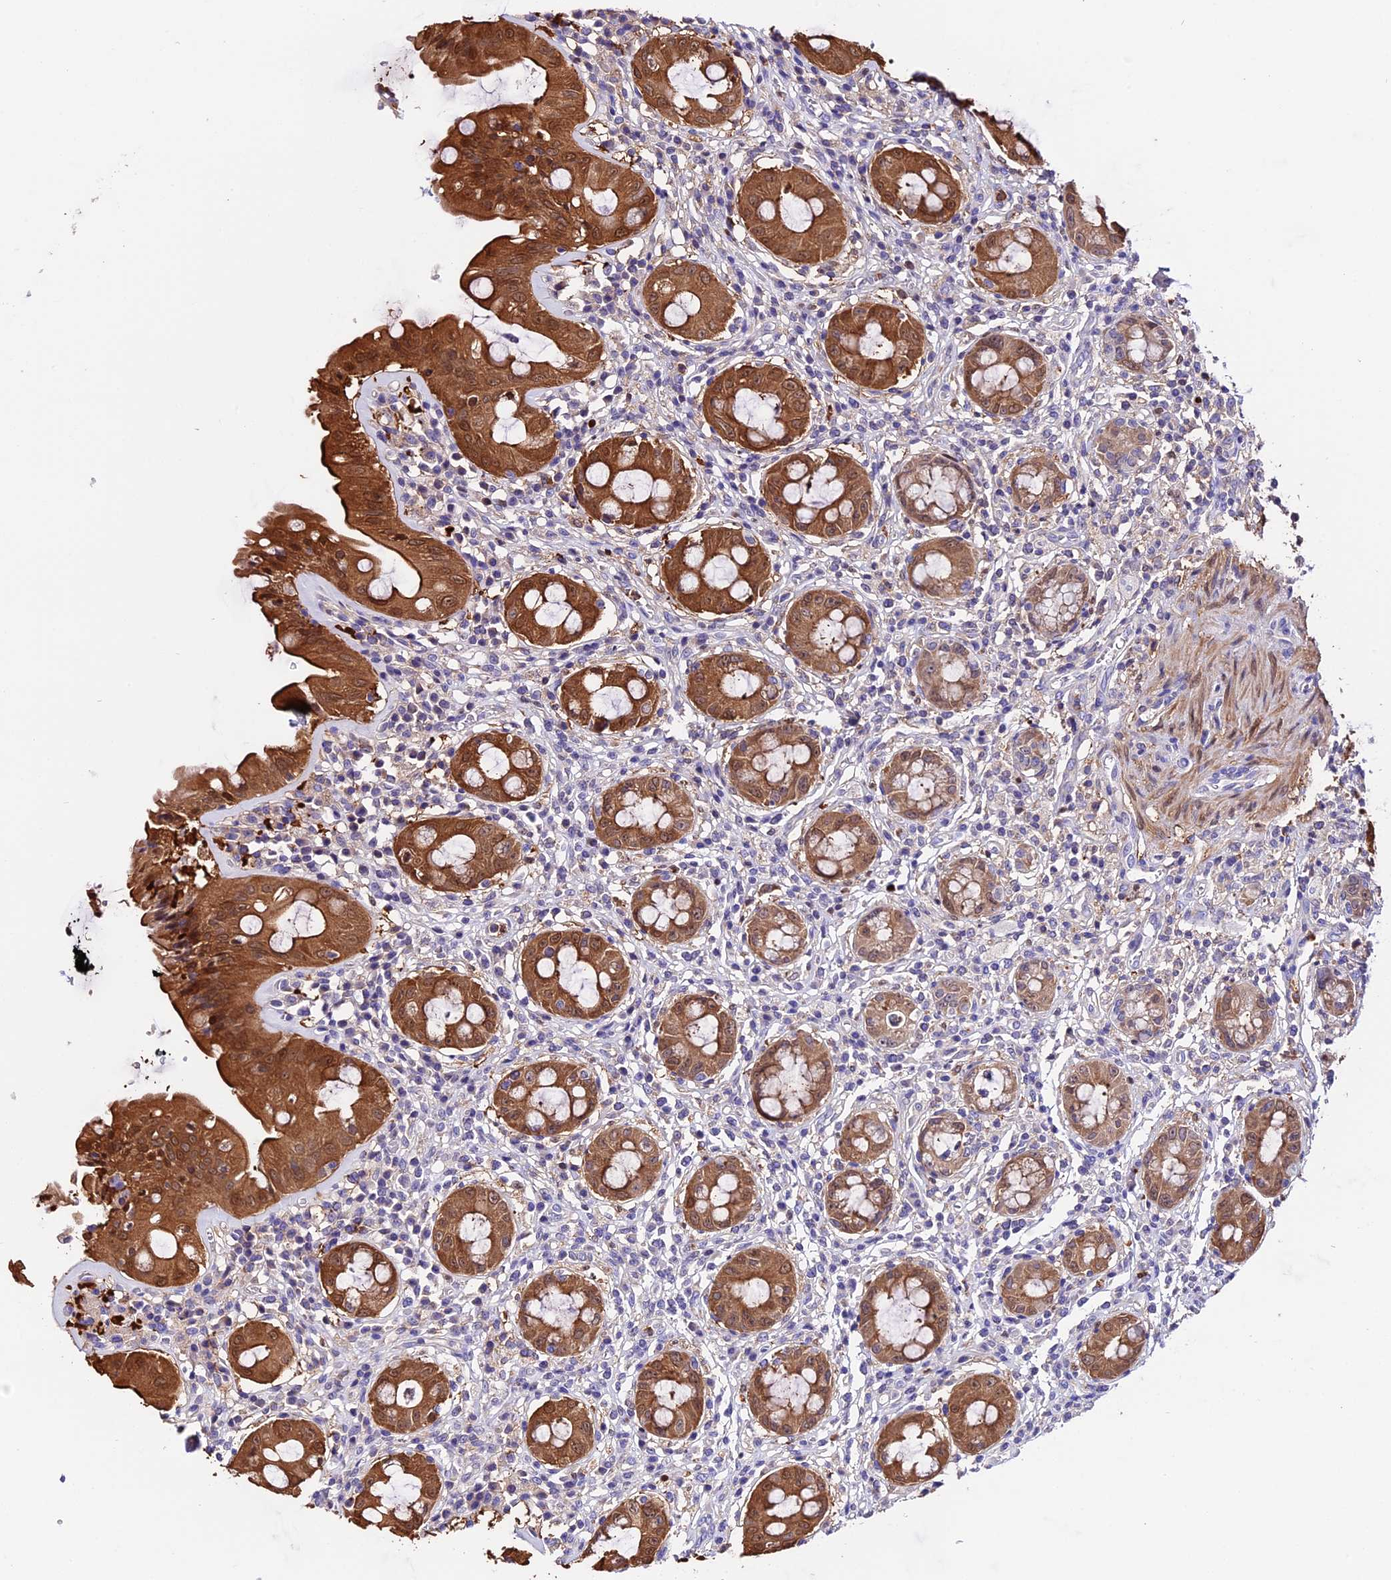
{"staining": {"intensity": "moderate", "quantity": ">75%", "location": "cytoplasmic/membranous,nuclear"}, "tissue": "rectum", "cell_type": "Glandular cells", "image_type": "normal", "snomed": [{"axis": "morphology", "description": "Normal tissue, NOS"}, {"axis": "topography", "description": "Rectum"}], "caption": "IHC photomicrograph of normal human rectum stained for a protein (brown), which shows medium levels of moderate cytoplasmic/membranous,nuclear positivity in about >75% of glandular cells.", "gene": "MAP3K7CL", "patient": {"sex": "female", "age": 57}}